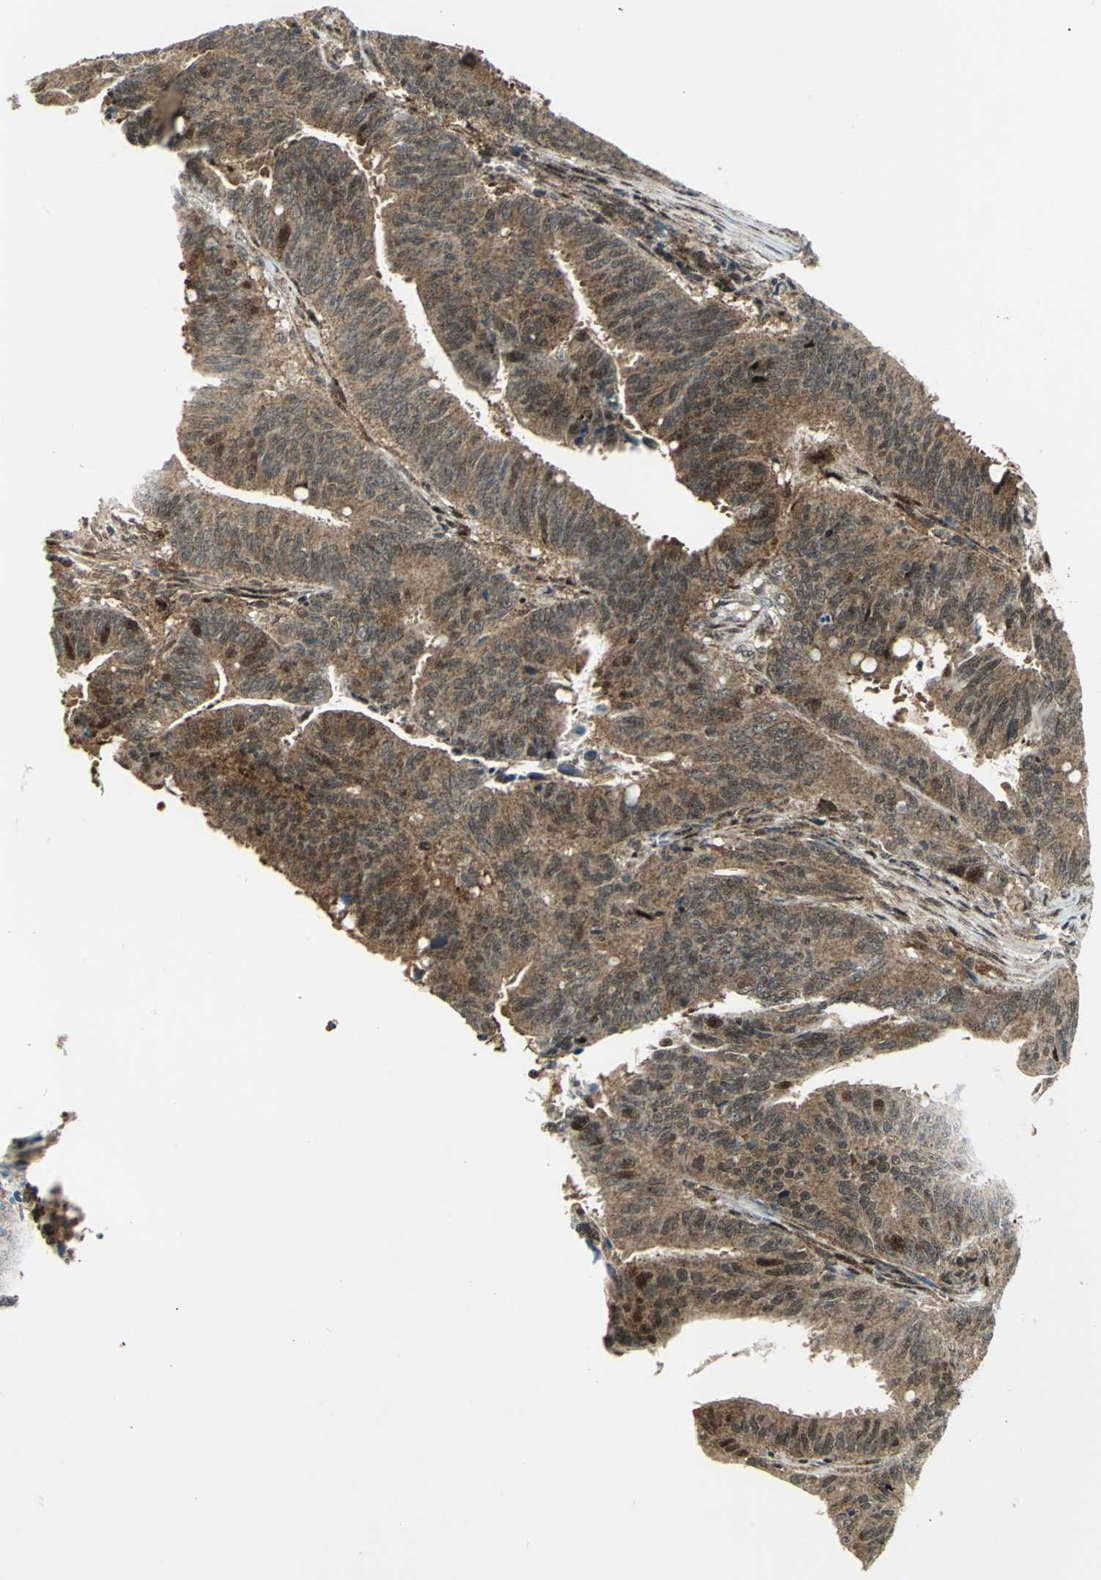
{"staining": {"intensity": "moderate", "quantity": ">75%", "location": "cytoplasmic/membranous,nuclear"}, "tissue": "colorectal cancer", "cell_type": "Tumor cells", "image_type": "cancer", "snomed": [{"axis": "morphology", "description": "Adenocarcinoma, NOS"}, {"axis": "topography", "description": "Colon"}], "caption": "This image shows colorectal cancer stained with immunohistochemistry (IHC) to label a protein in brown. The cytoplasmic/membranous and nuclear of tumor cells show moderate positivity for the protein. Nuclei are counter-stained blue.", "gene": "COPS5", "patient": {"sex": "male", "age": 45}}